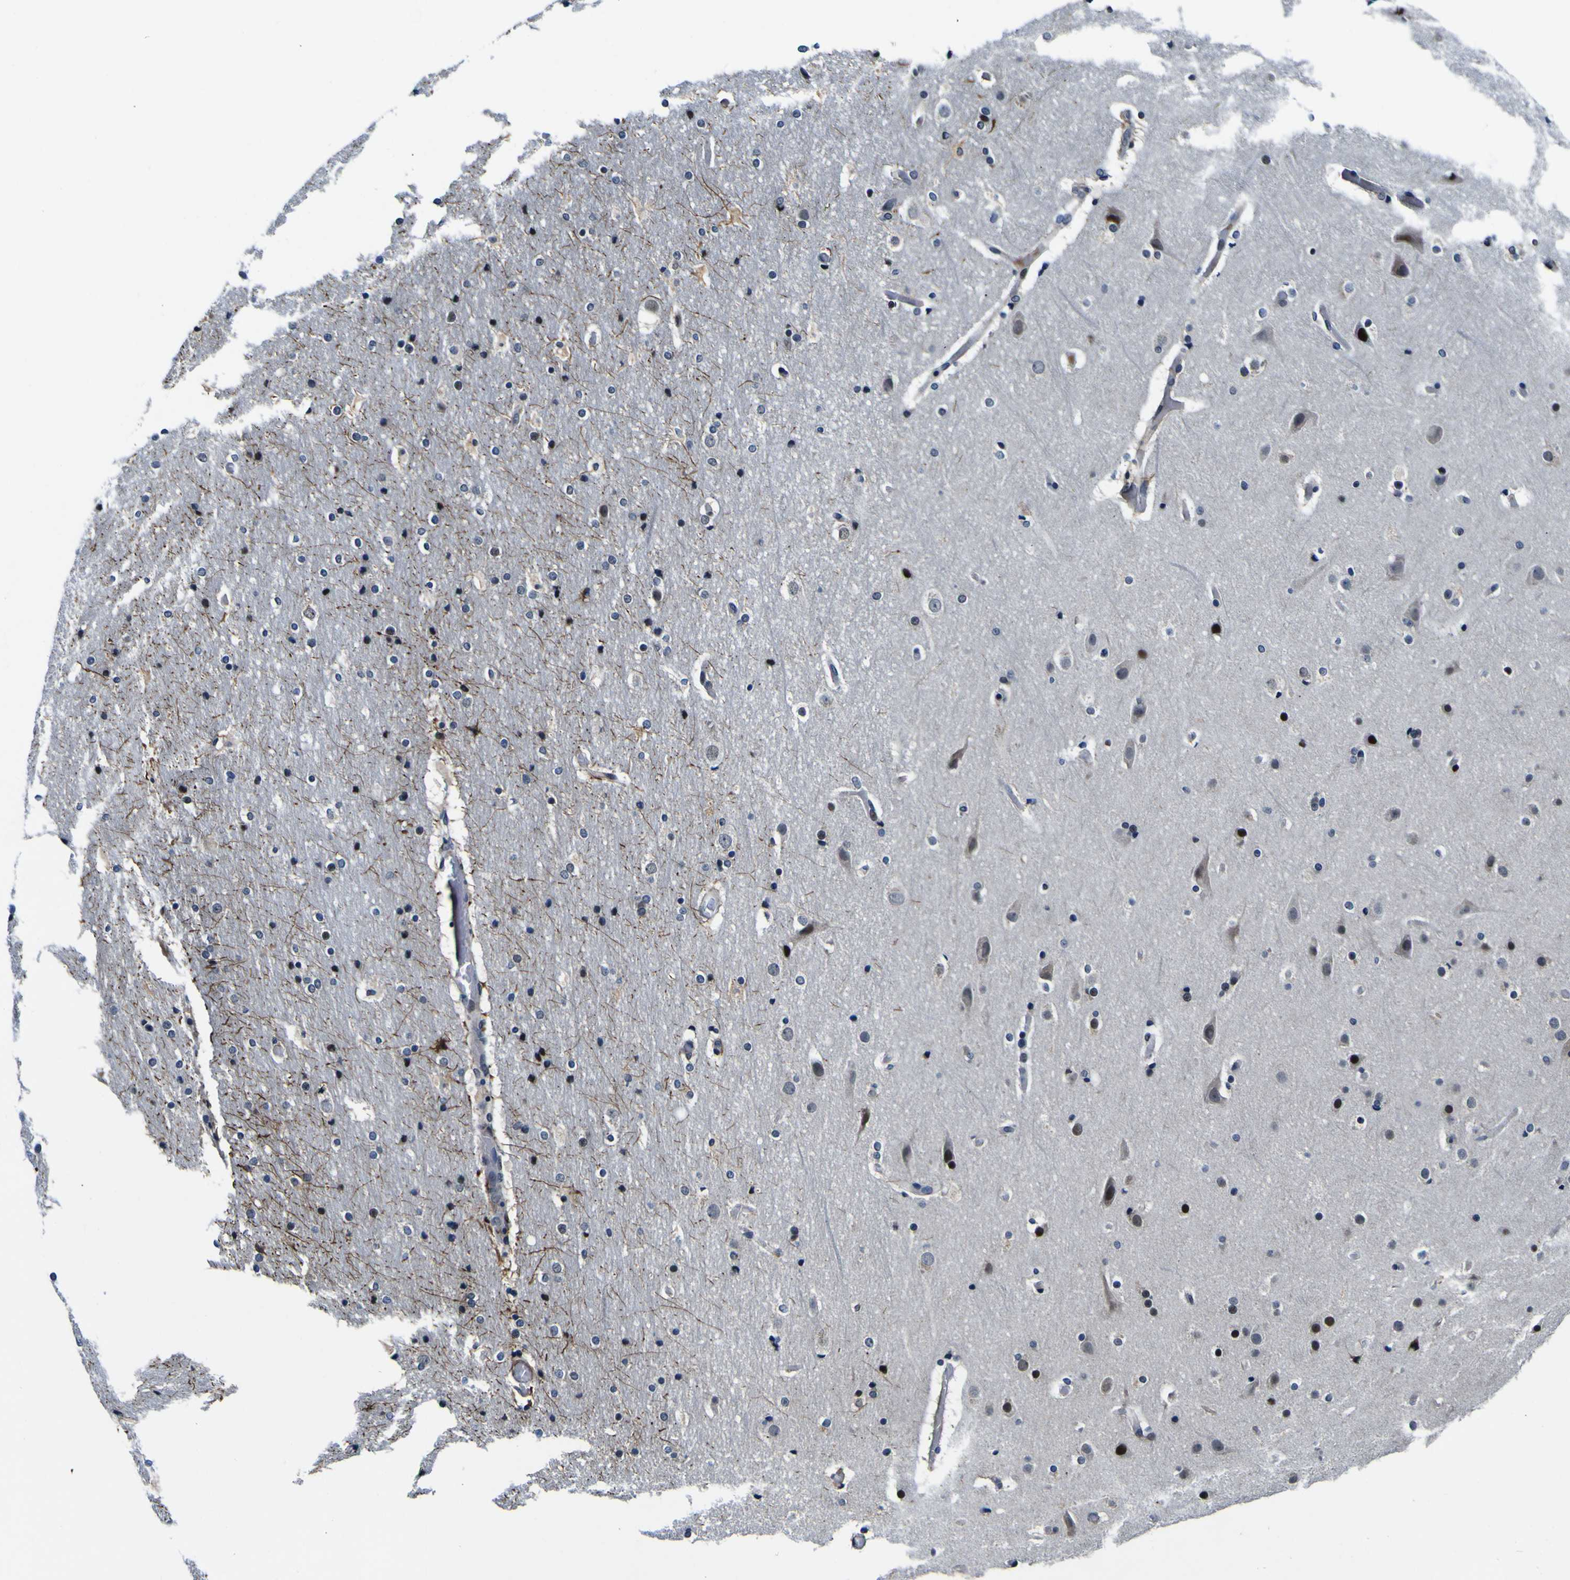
{"staining": {"intensity": "negative", "quantity": "none", "location": "none"}, "tissue": "cerebral cortex", "cell_type": "Endothelial cells", "image_type": "normal", "snomed": [{"axis": "morphology", "description": "Normal tissue, NOS"}, {"axis": "topography", "description": "Cerebral cortex"}], "caption": "Micrograph shows no protein staining in endothelial cells of unremarkable cerebral cortex.", "gene": "POSTN", "patient": {"sex": "male", "age": 57}}